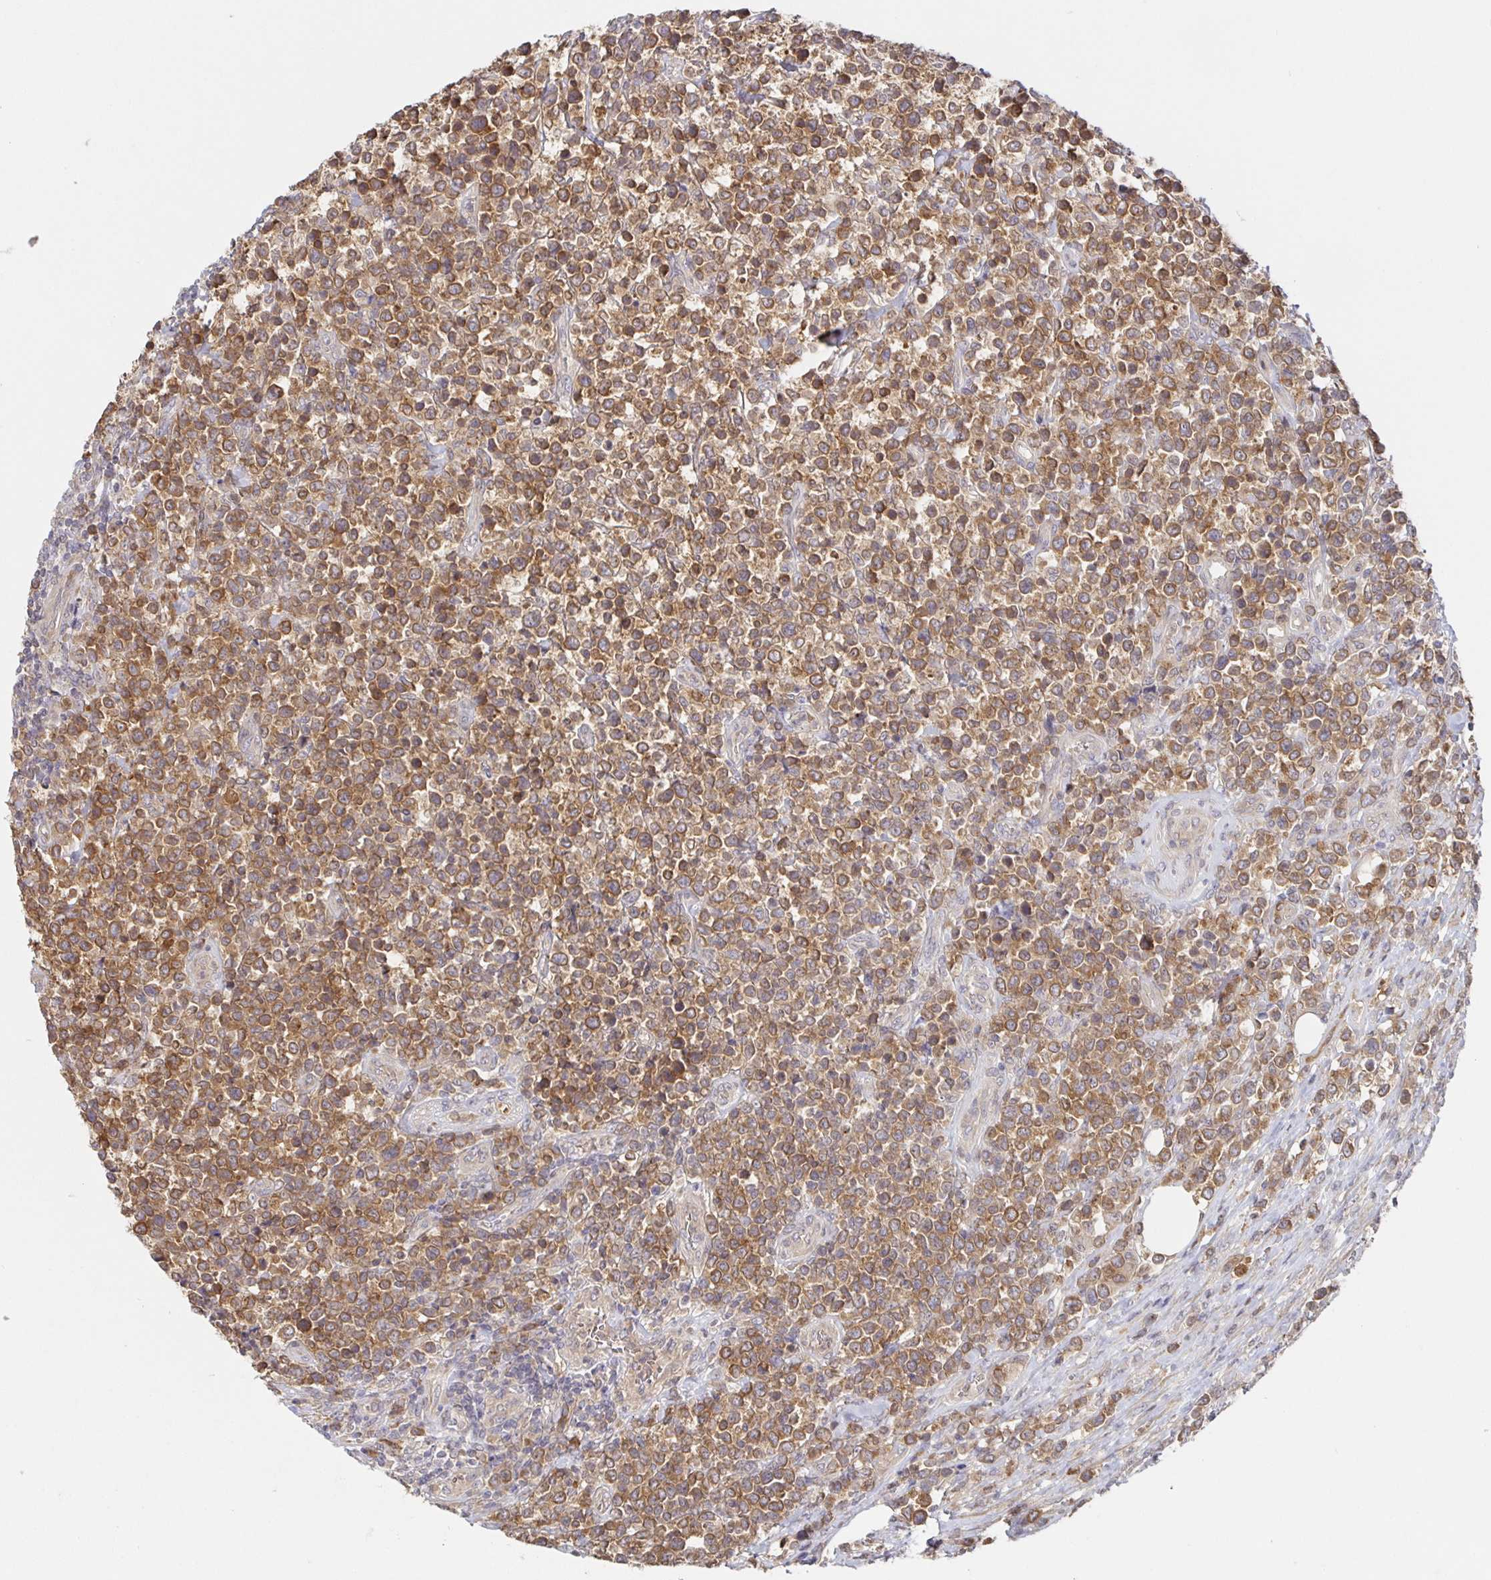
{"staining": {"intensity": "moderate", "quantity": ">75%", "location": "cytoplasmic/membranous"}, "tissue": "lymphoma", "cell_type": "Tumor cells", "image_type": "cancer", "snomed": [{"axis": "morphology", "description": "Malignant lymphoma, non-Hodgkin's type, High grade"}, {"axis": "topography", "description": "Soft tissue"}], "caption": "Brown immunohistochemical staining in malignant lymphoma, non-Hodgkin's type (high-grade) demonstrates moderate cytoplasmic/membranous positivity in about >75% of tumor cells.", "gene": "AACS", "patient": {"sex": "female", "age": 56}}